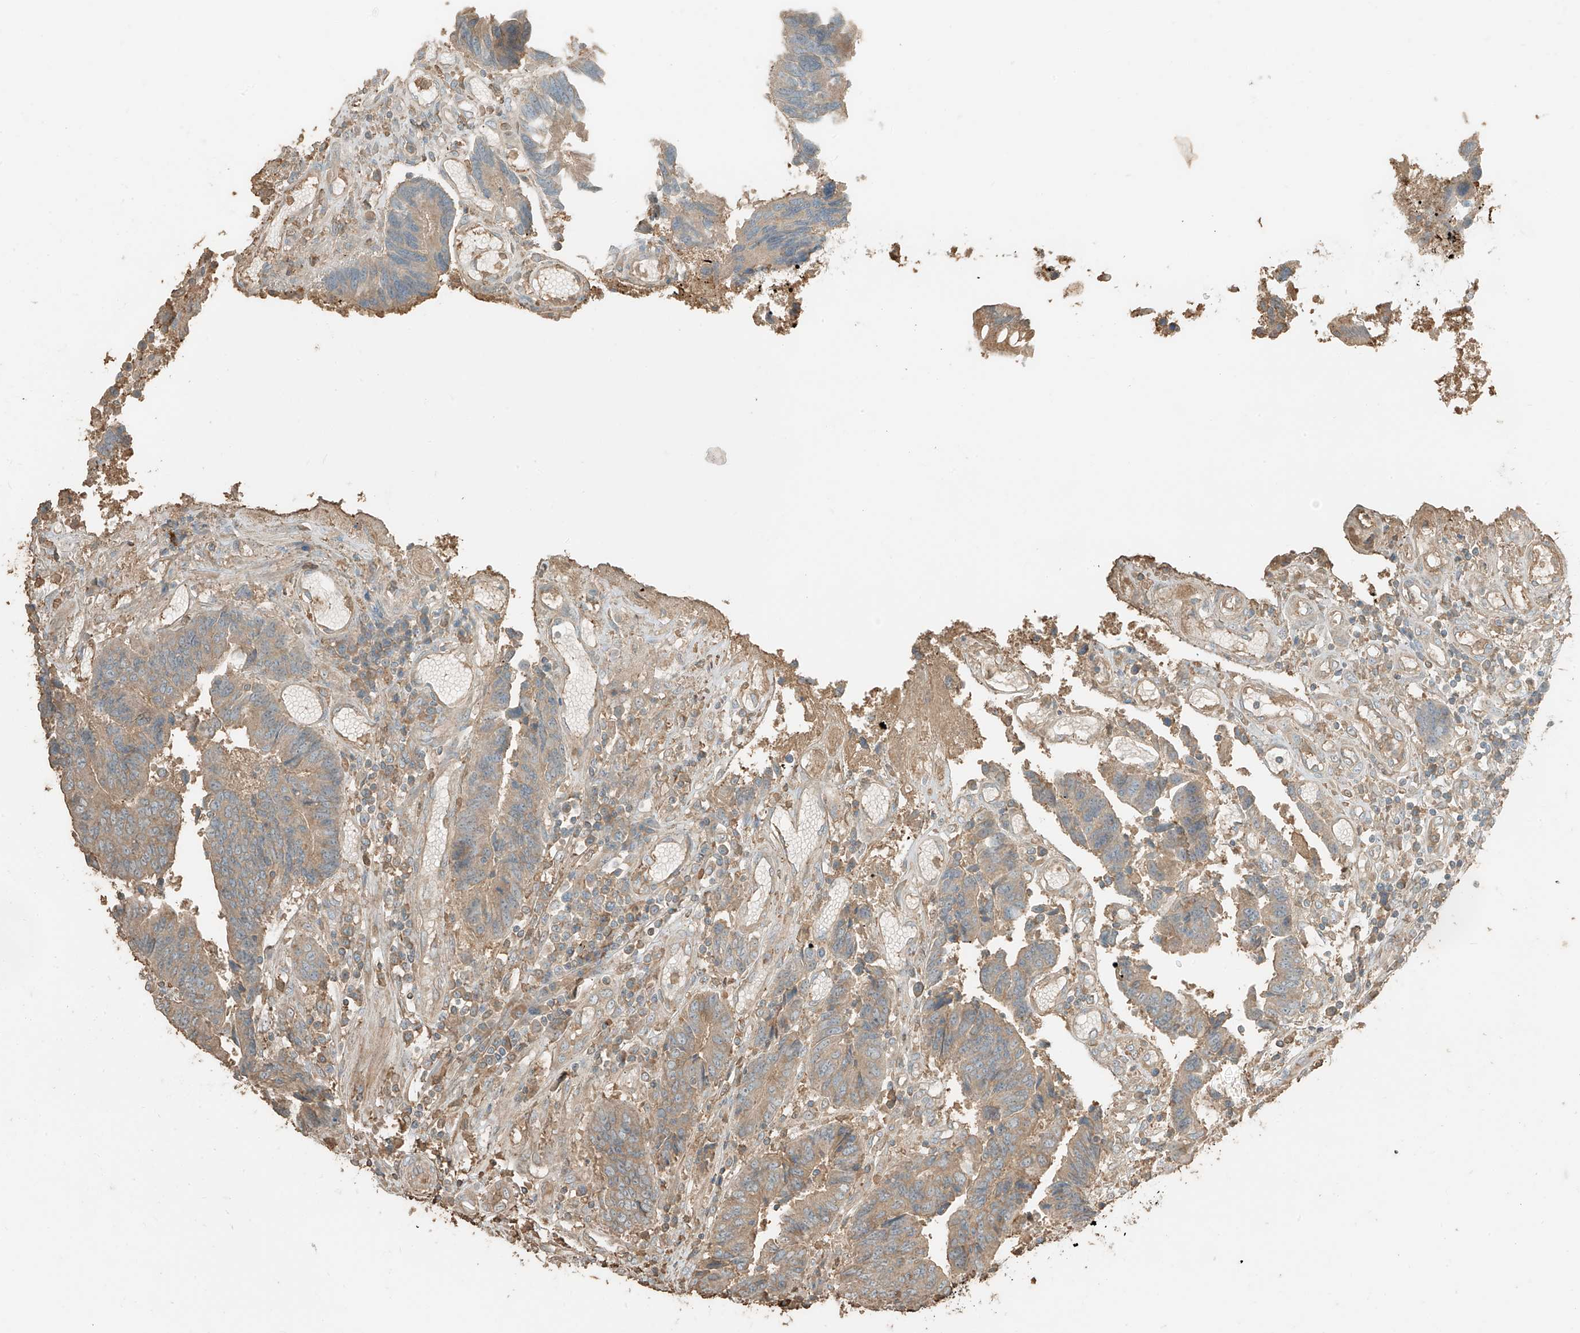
{"staining": {"intensity": "weak", "quantity": ">75%", "location": "cytoplasmic/membranous"}, "tissue": "colorectal cancer", "cell_type": "Tumor cells", "image_type": "cancer", "snomed": [{"axis": "morphology", "description": "Adenocarcinoma, NOS"}, {"axis": "topography", "description": "Rectum"}], "caption": "Immunohistochemistry histopathology image of neoplastic tissue: human colorectal cancer (adenocarcinoma) stained using immunohistochemistry (IHC) exhibits low levels of weak protein expression localized specifically in the cytoplasmic/membranous of tumor cells, appearing as a cytoplasmic/membranous brown color.", "gene": "RFTN2", "patient": {"sex": "male", "age": 84}}